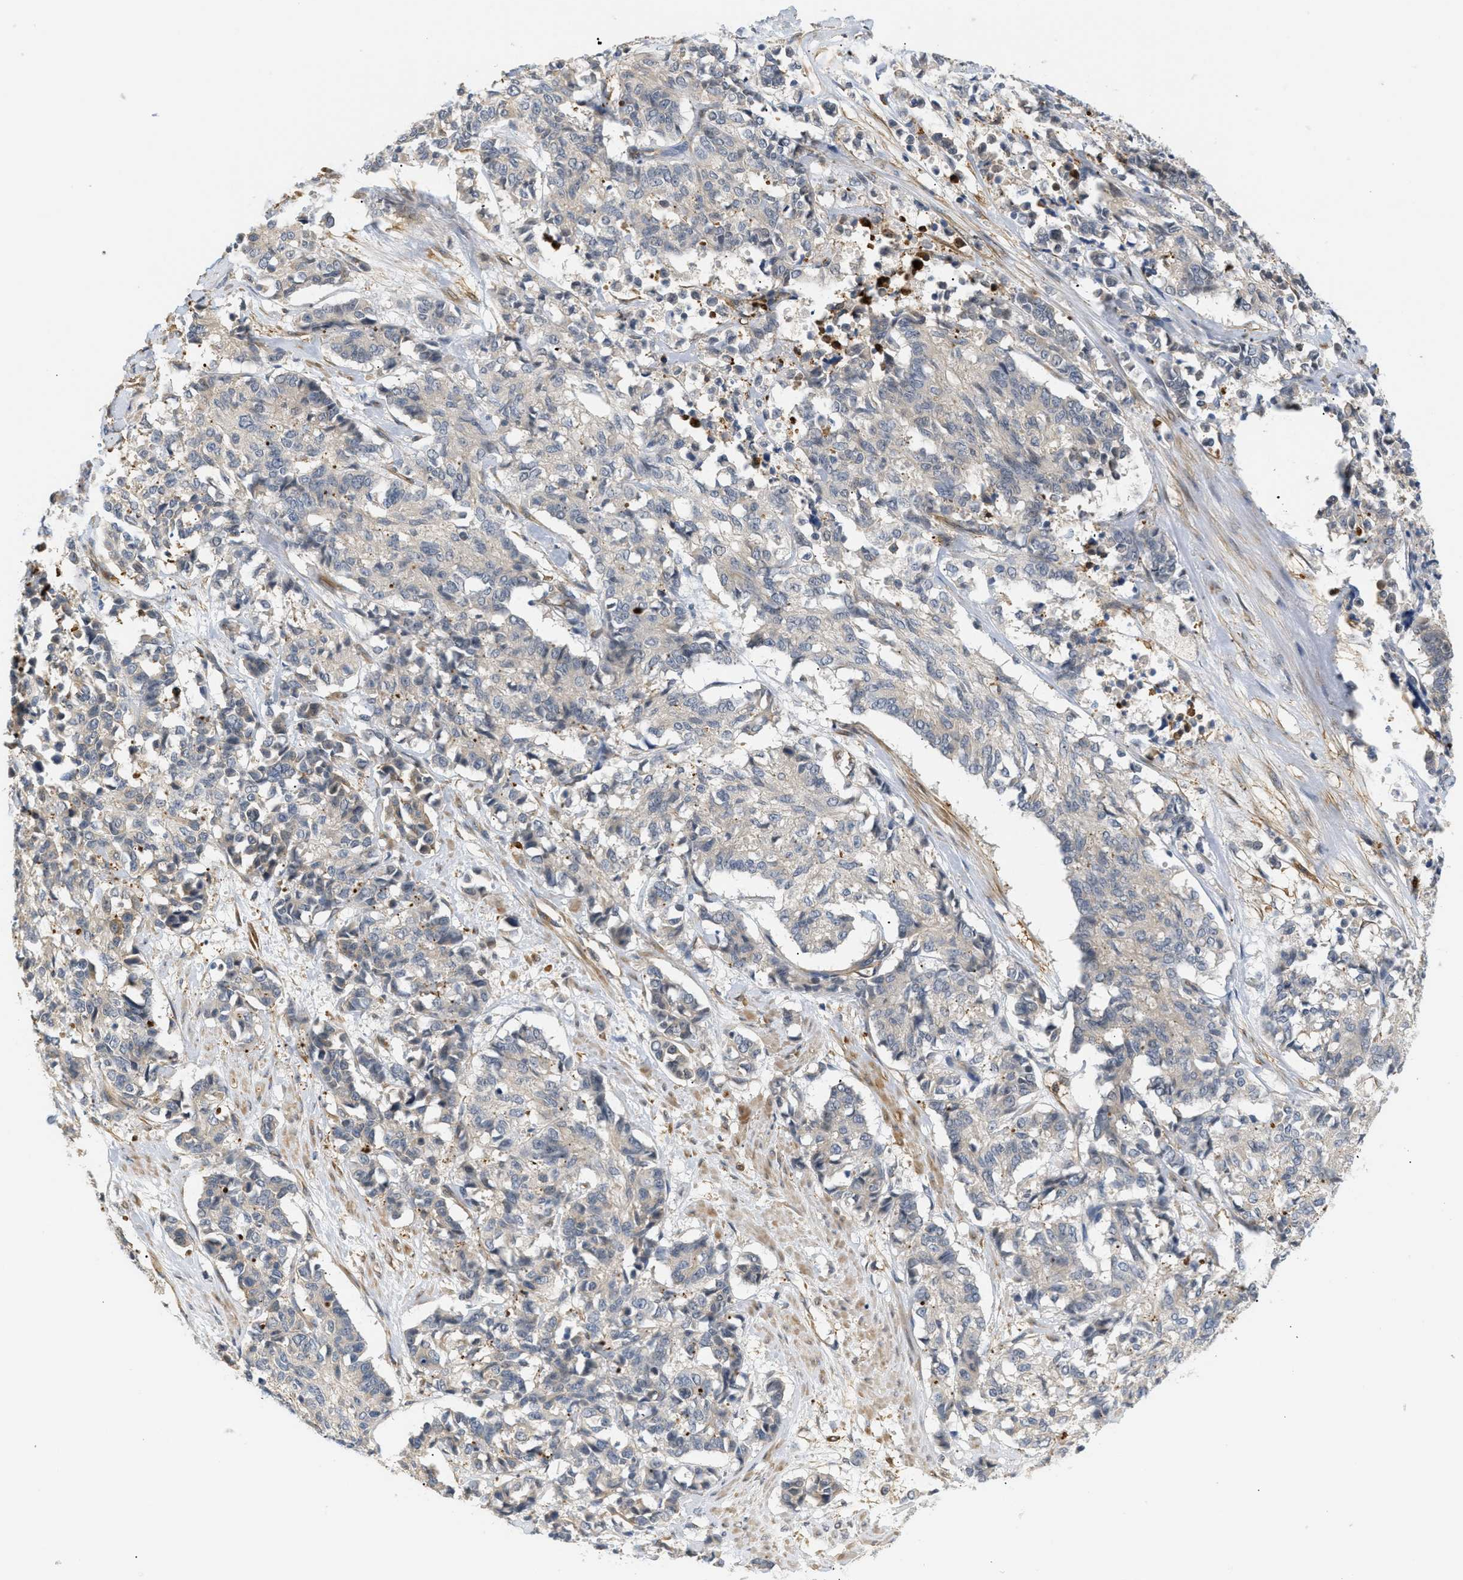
{"staining": {"intensity": "negative", "quantity": "none", "location": "none"}, "tissue": "cervical cancer", "cell_type": "Tumor cells", "image_type": "cancer", "snomed": [{"axis": "morphology", "description": "Squamous cell carcinoma, NOS"}, {"axis": "topography", "description": "Cervix"}], "caption": "An immunohistochemistry micrograph of cervical squamous cell carcinoma is shown. There is no staining in tumor cells of cervical squamous cell carcinoma.", "gene": "CORO2B", "patient": {"sex": "female", "age": 35}}